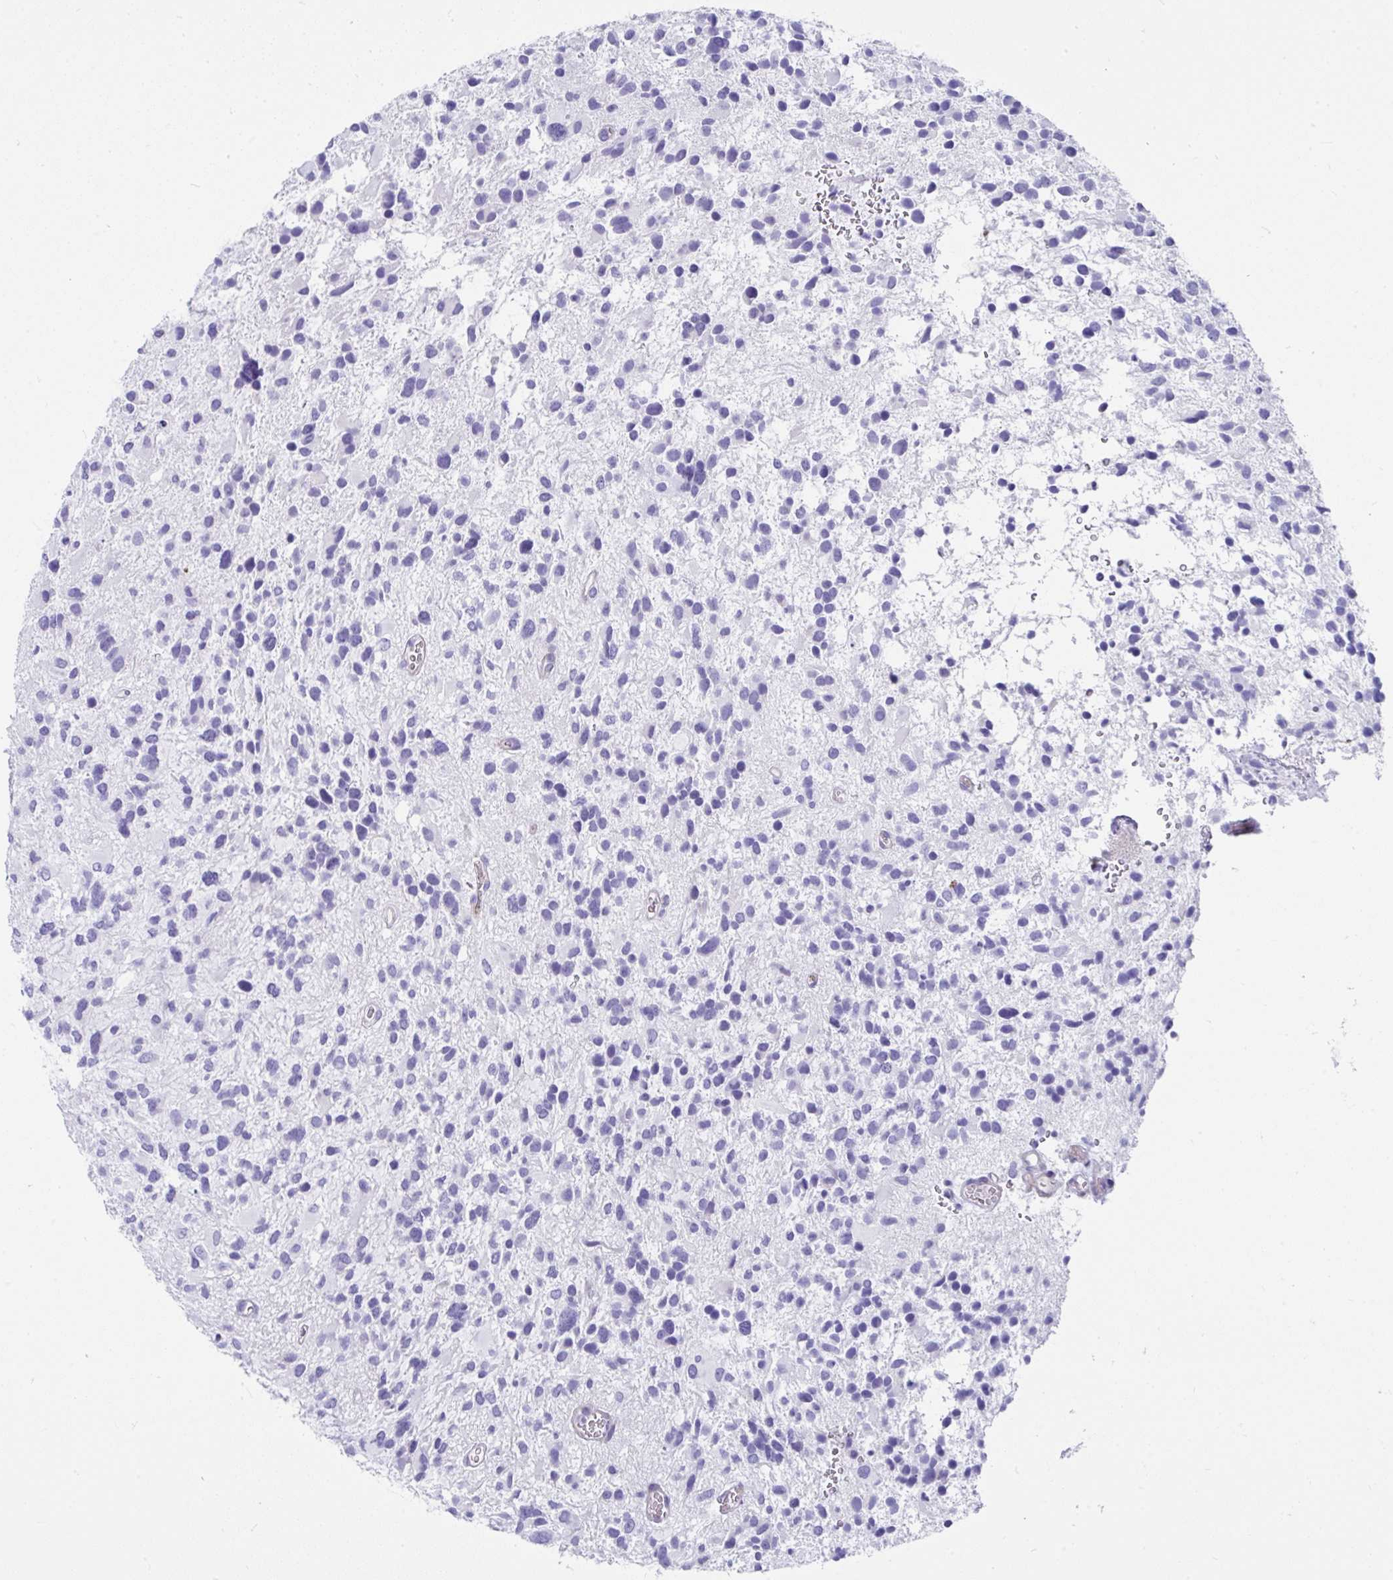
{"staining": {"intensity": "negative", "quantity": "none", "location": "none"}, "tissue": "glioma", "cell_type": "Tumor cells", "image_type": "cancer", "snomed": [{"axis": "morphology", "description": "Glioma, malignant, High grade"}, {"axis": "topography", "description": "Brain"}], "caption": "Immunohistochemistry (IHC) micrograph of neoplastic tissue: malignant high-grade glioma stained with DAB (3,3'-diaminobenzidine) reveals no significant protein expression in tumor cells.", "gene": "GRXCR2", "patient": {"sex": "female", "age": 11}}